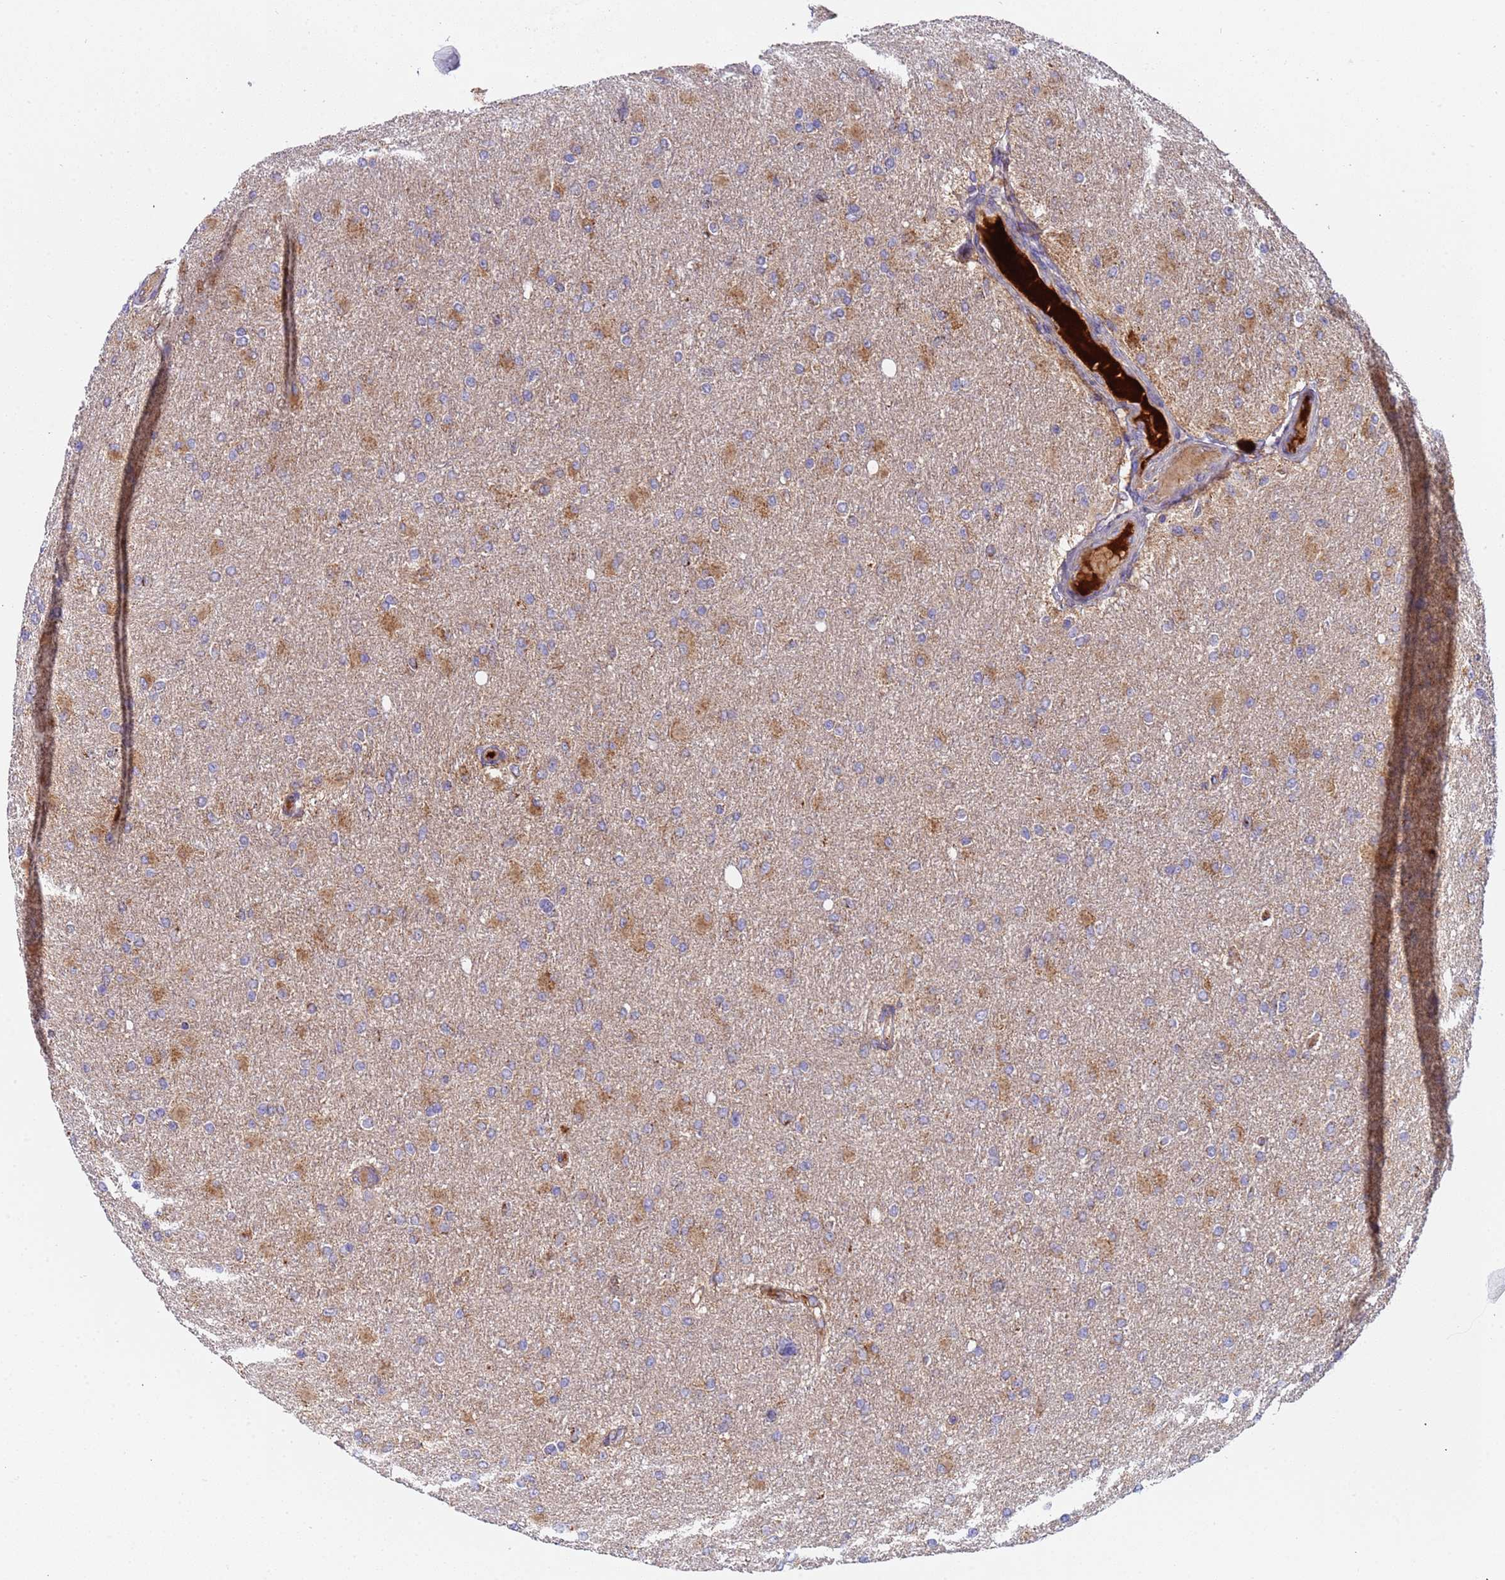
{"staining": {"intensity": "moderate", "quantity": "25%-75%", "location": "cytoplasmic/membranous"}, "tissue": "glioma", "cell_type": "Tumor cells", "image_type": "cancer", "snomed": [{"axis": "morphology", "description": "Glioma, malignant, High grade"}, {"axis": "topography", "description": "Cerebral cortex"}], "caption": "High-magnification brightfield microscopy of malignant glioma (high-grade) stained with DAB (brown) and counterstained with hematoxylin (blue). tumor cells exhibit moderate cytoplasmic/membranous staining is appreciated in approximately25%-75% of cells. (brown staining indicates protein expression, while blue staining denotes nuclei).", "gene": "TMEM126A", "patient": {"sex": "female", "age": 36}}